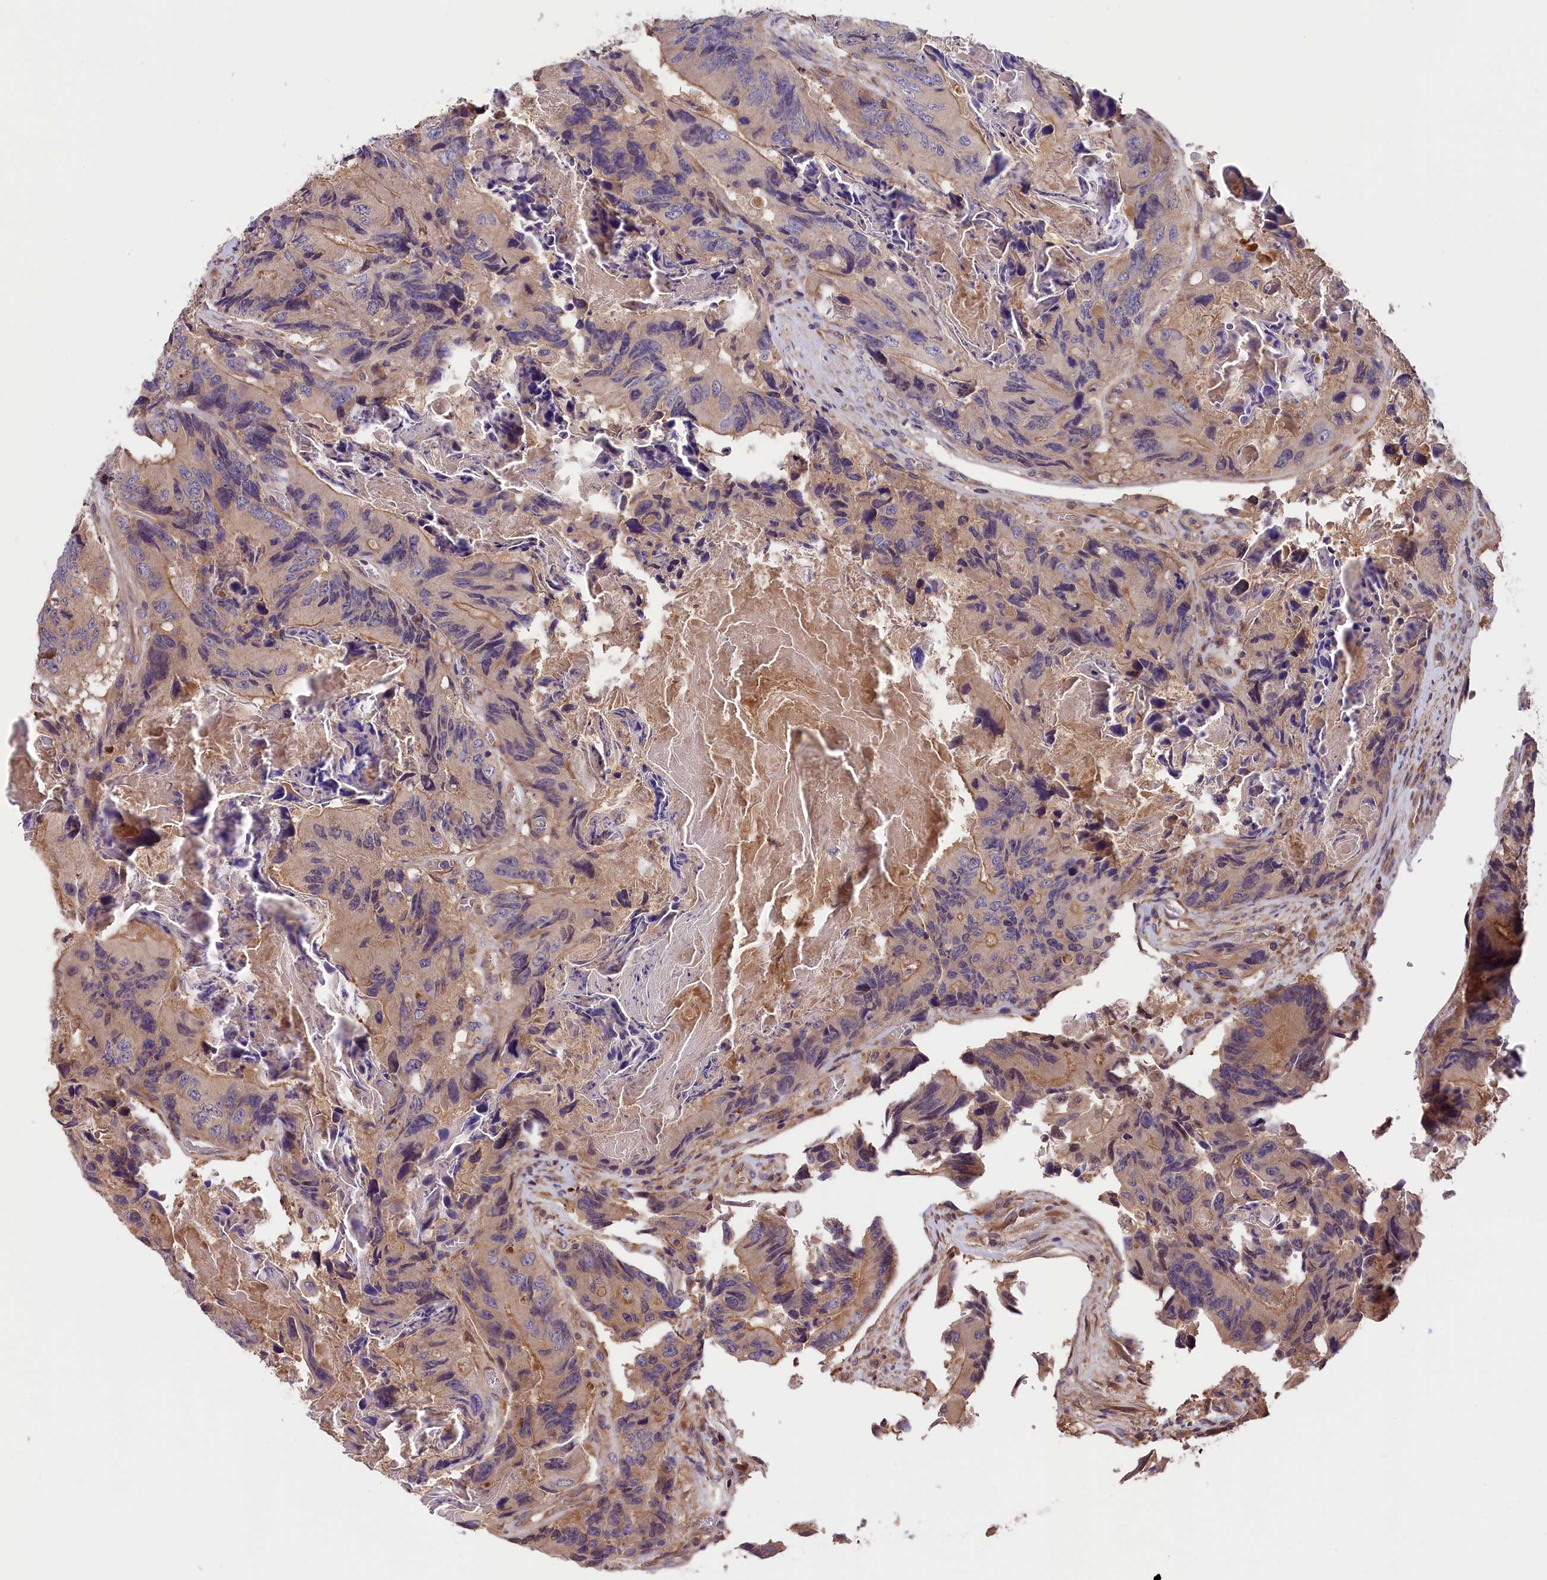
{"staining": {"intensity": "weak", "quantity": "25%-75%", "location": "cytoplasmic/membranous"}, "tissue": "colorectal cancer", "cell_type": "Tumor cells", "image_type": "cancer", "snomed": [{"axis": "morphology", "description": "Adenocarcinoma, NOS"}, {"axis": "topography", "description": "Colon"}], "caption": "Tumor cells display low levels of weak cytoplasmic/membranous positivity in about 25%-75% of cells in human adenocarcinoma (colorectal).", "gene": "SETD6", "patient": {"sex": "male", "age": 84}}